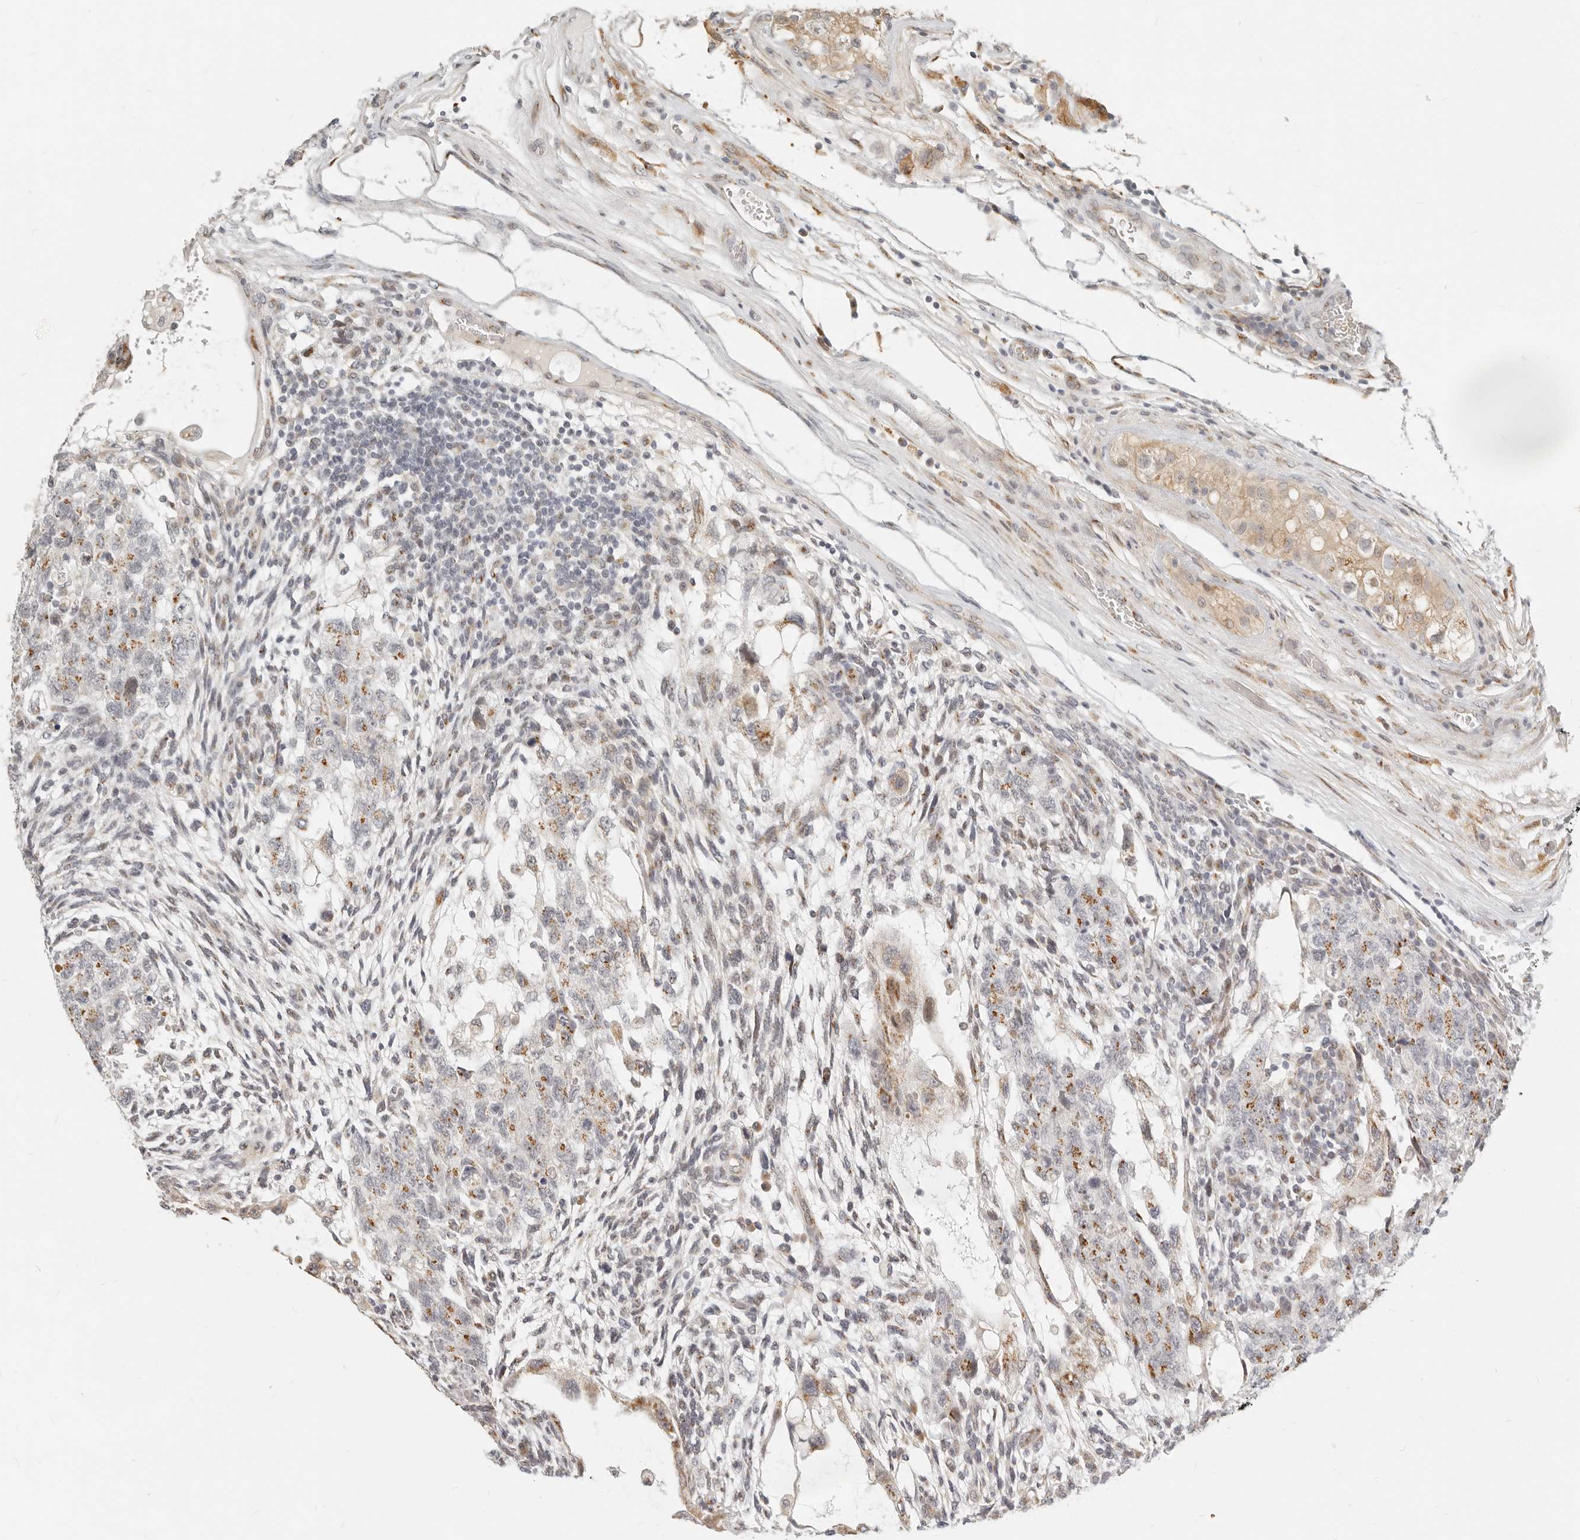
{"staining": {"intensity": "moderate", "quantity": "25%-75%", "location": "cytoplasmic/membranous"}, "tissue": "testis cancer", "cell_type": "Tumor cells", "image_type": "cancer", "snomed": [{"axis": "morphology", "description": "Normal tissue, NOS"}, {"axis": "morphology", "description": "Carcinoma, Embryonal, NOS"}, {"axis": "topography", "description": "Testis"}], "caption": "About 25%-75% of tumor cells in human testis cancer (embryonal carcinoma) display moderate cytoplasmic/membranous protein staining as visualized by brown immunohistochemical staining.", "gene": "FAM20B", "patient": {"sex": "male", "age": 36}}